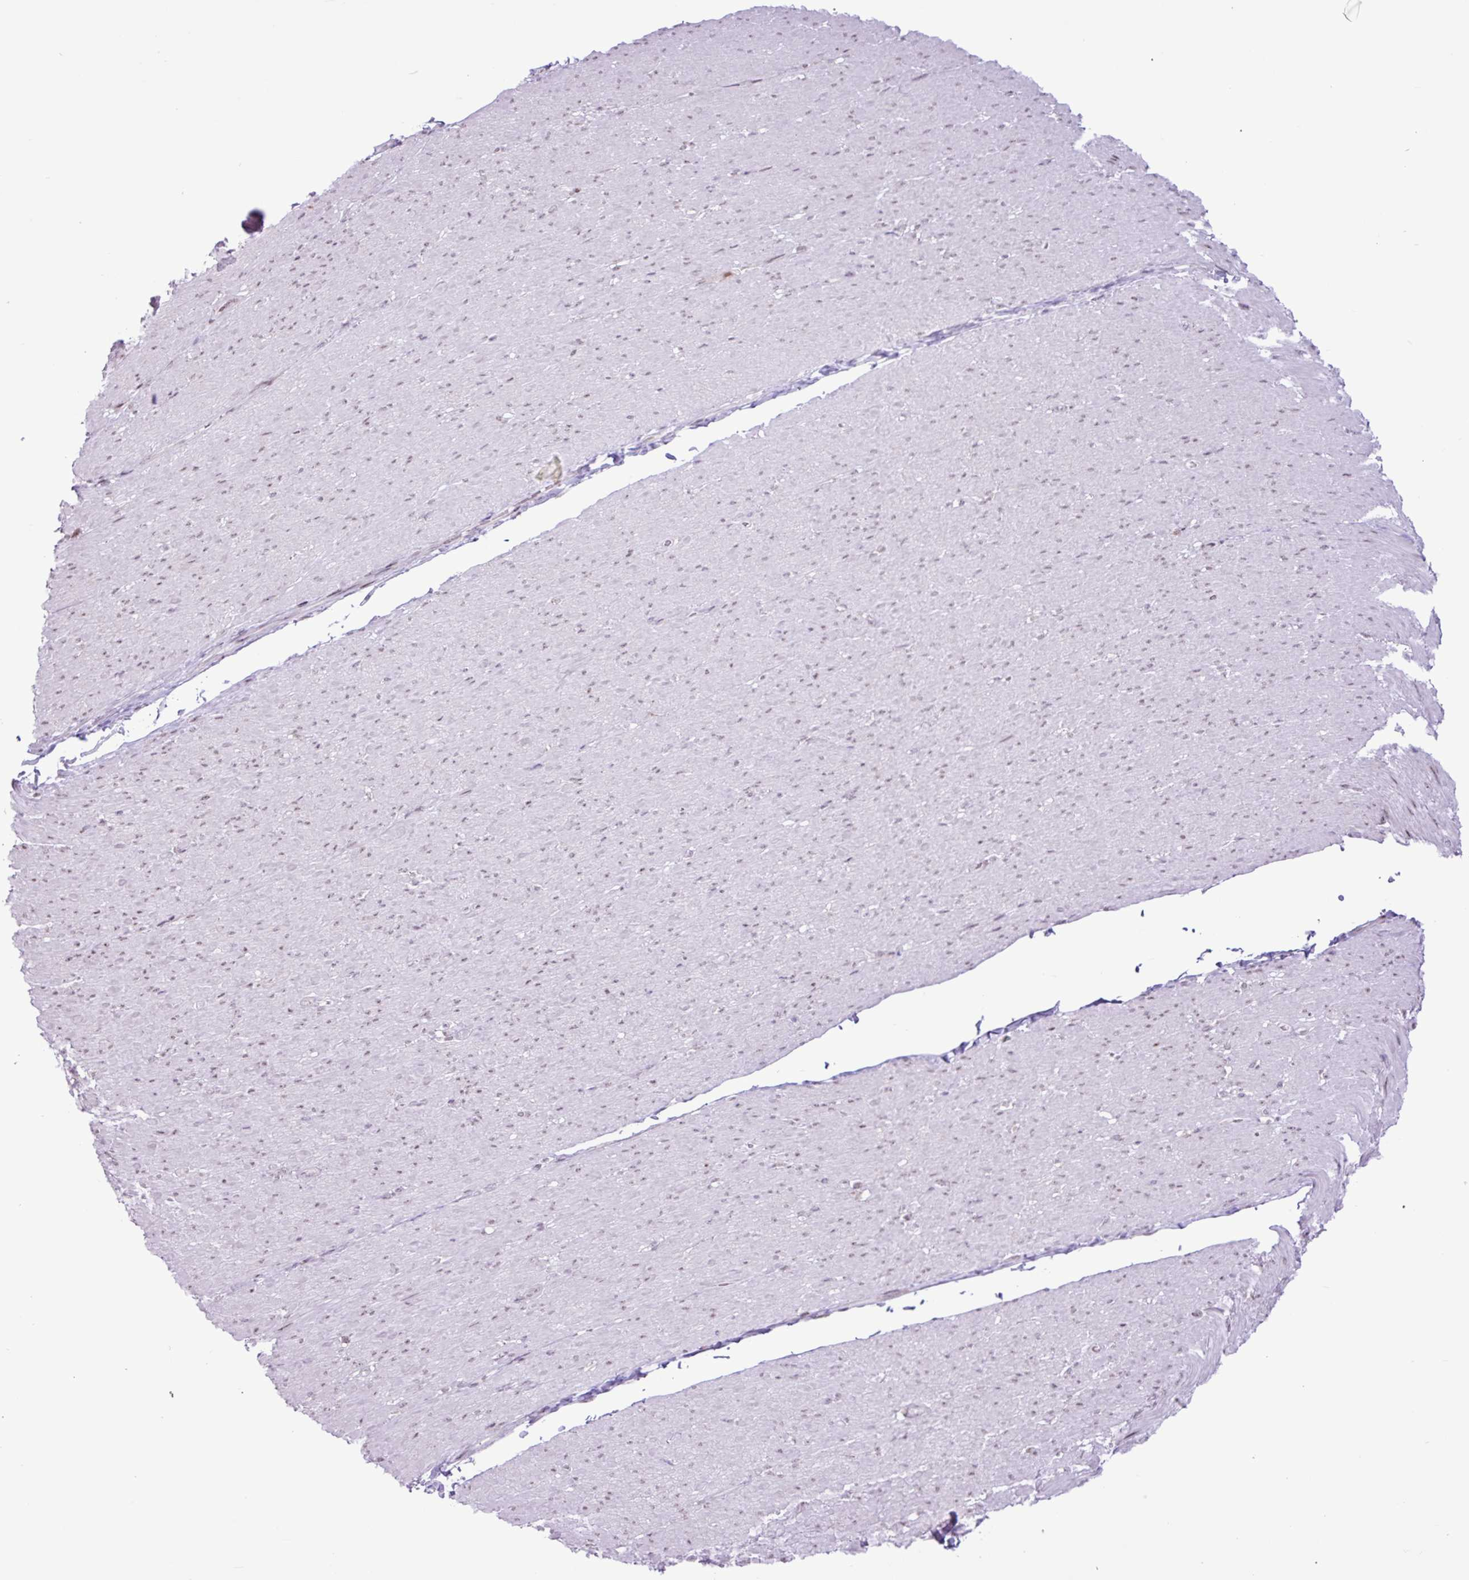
{"staining": {"intensity": "negative", "quantity": "none", "location": "none"}, "tissue": "smooth muscle", "cell_type": "Smooth muscle cells", "image_type": "normal", "snomed": [{"axis": "morphology", "description": "Normal tissue, NOS"}, {"axis": "topography", "description": "Smooth muscle"}, {"axis": "topography", "description": "Rectum"}], "caption": "Immunohistochemical staining of benign human smooth muscle reveals no significant expression in smooth muscle cells.", "gene": "ELOA2", "patient": {"sex": "male", "age": 53}}